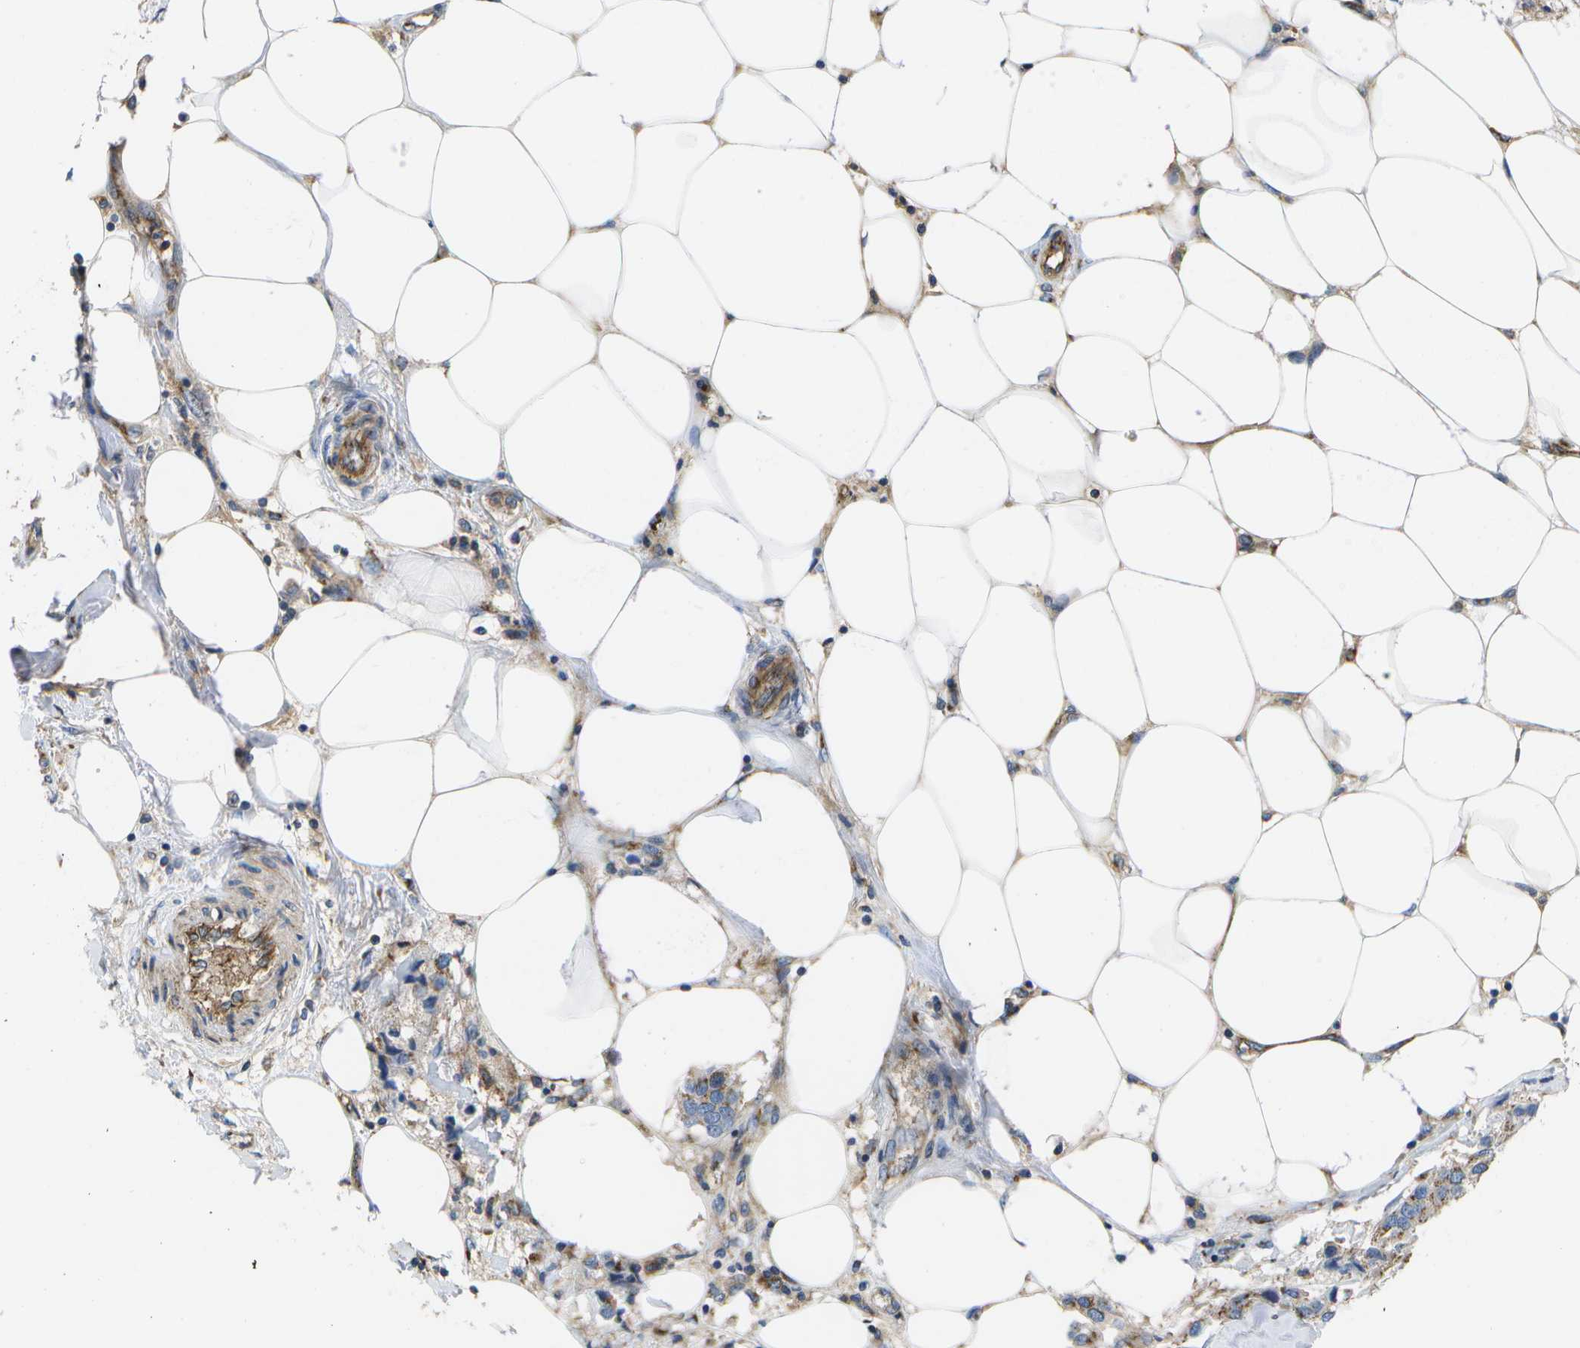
{"staining": {"intensity": "weak", "quantity": "25%-75%", "location": "cytoplasmic/membranous"}, "tissue": "breast cancer", "cell_type": "Tumor cells", "image_type": "cancer", "snomed": [{"axis": "morphology", "description": "Duct carcinoma"}, {"axis": "topography", "description": "Breast"}], "caption": "Weak cytoplasmic/membranous staining is appreciated in approximately 25%-75% of tumor cells in breast infiltrating ductal carcinoma.", "gene": "BST2", "patient": {"sex": "female", "age": 80}}